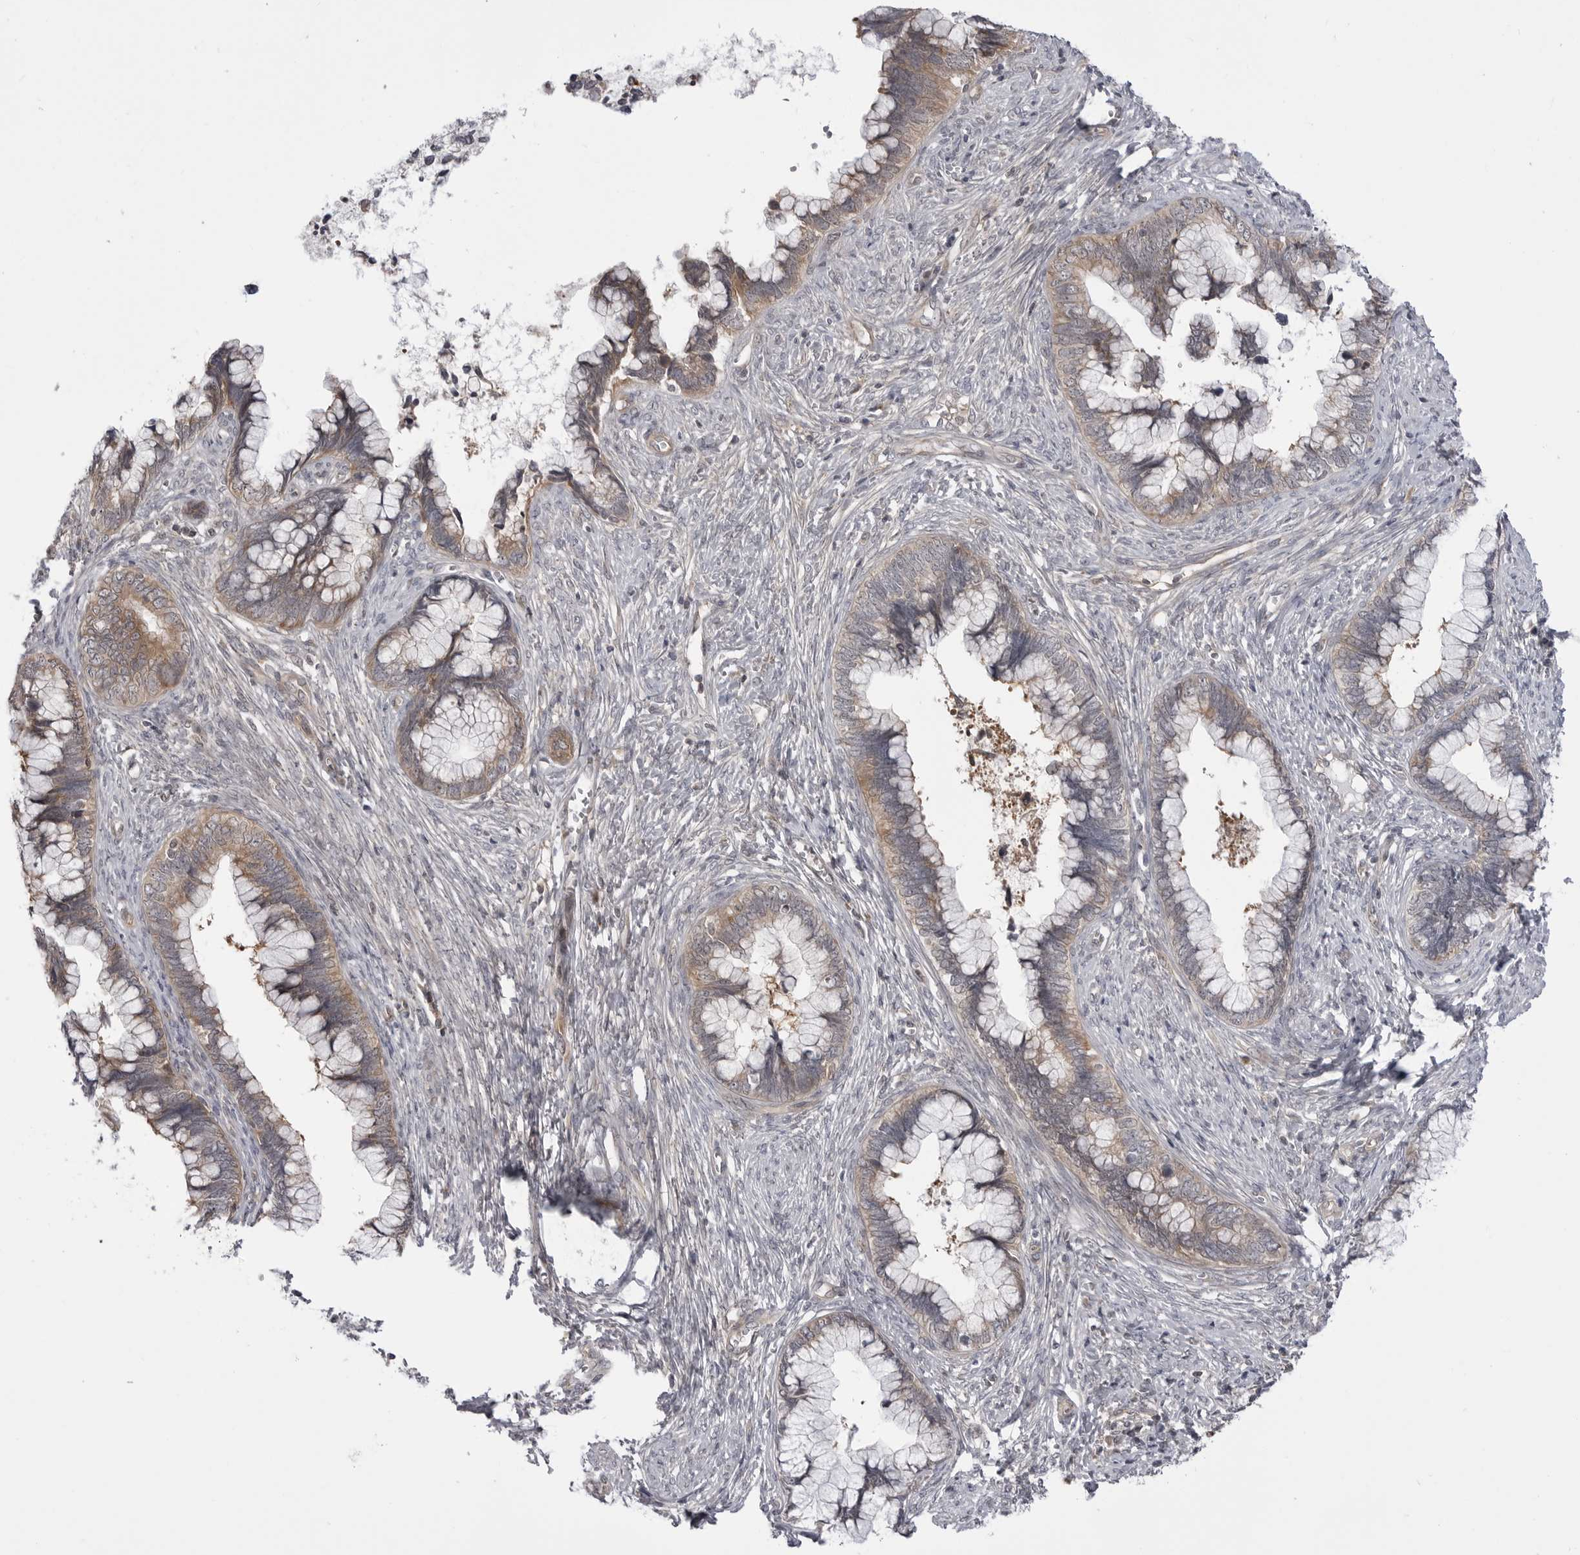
{"staining": {"intensity": "weak", "quantity": "25%-75%", "location": "cytoplasmic/membranous"}, "tissue": "cervical cancer", "cell_type": "Tumor cells", "image_type": "cancer", "snomed": [{"axis": "morphology", "description": "Adenocarcinoma, NOS"}, {"axis": "topography", "description": "Cervix"}], "caption": "This is a micrograph of IHC staining of cervical cancer, which shows weak expression in the cytoplasmic/membranous of tumor cells.", "gene": "CCDC18", "patient": {"sex": "female", "age": 44}}